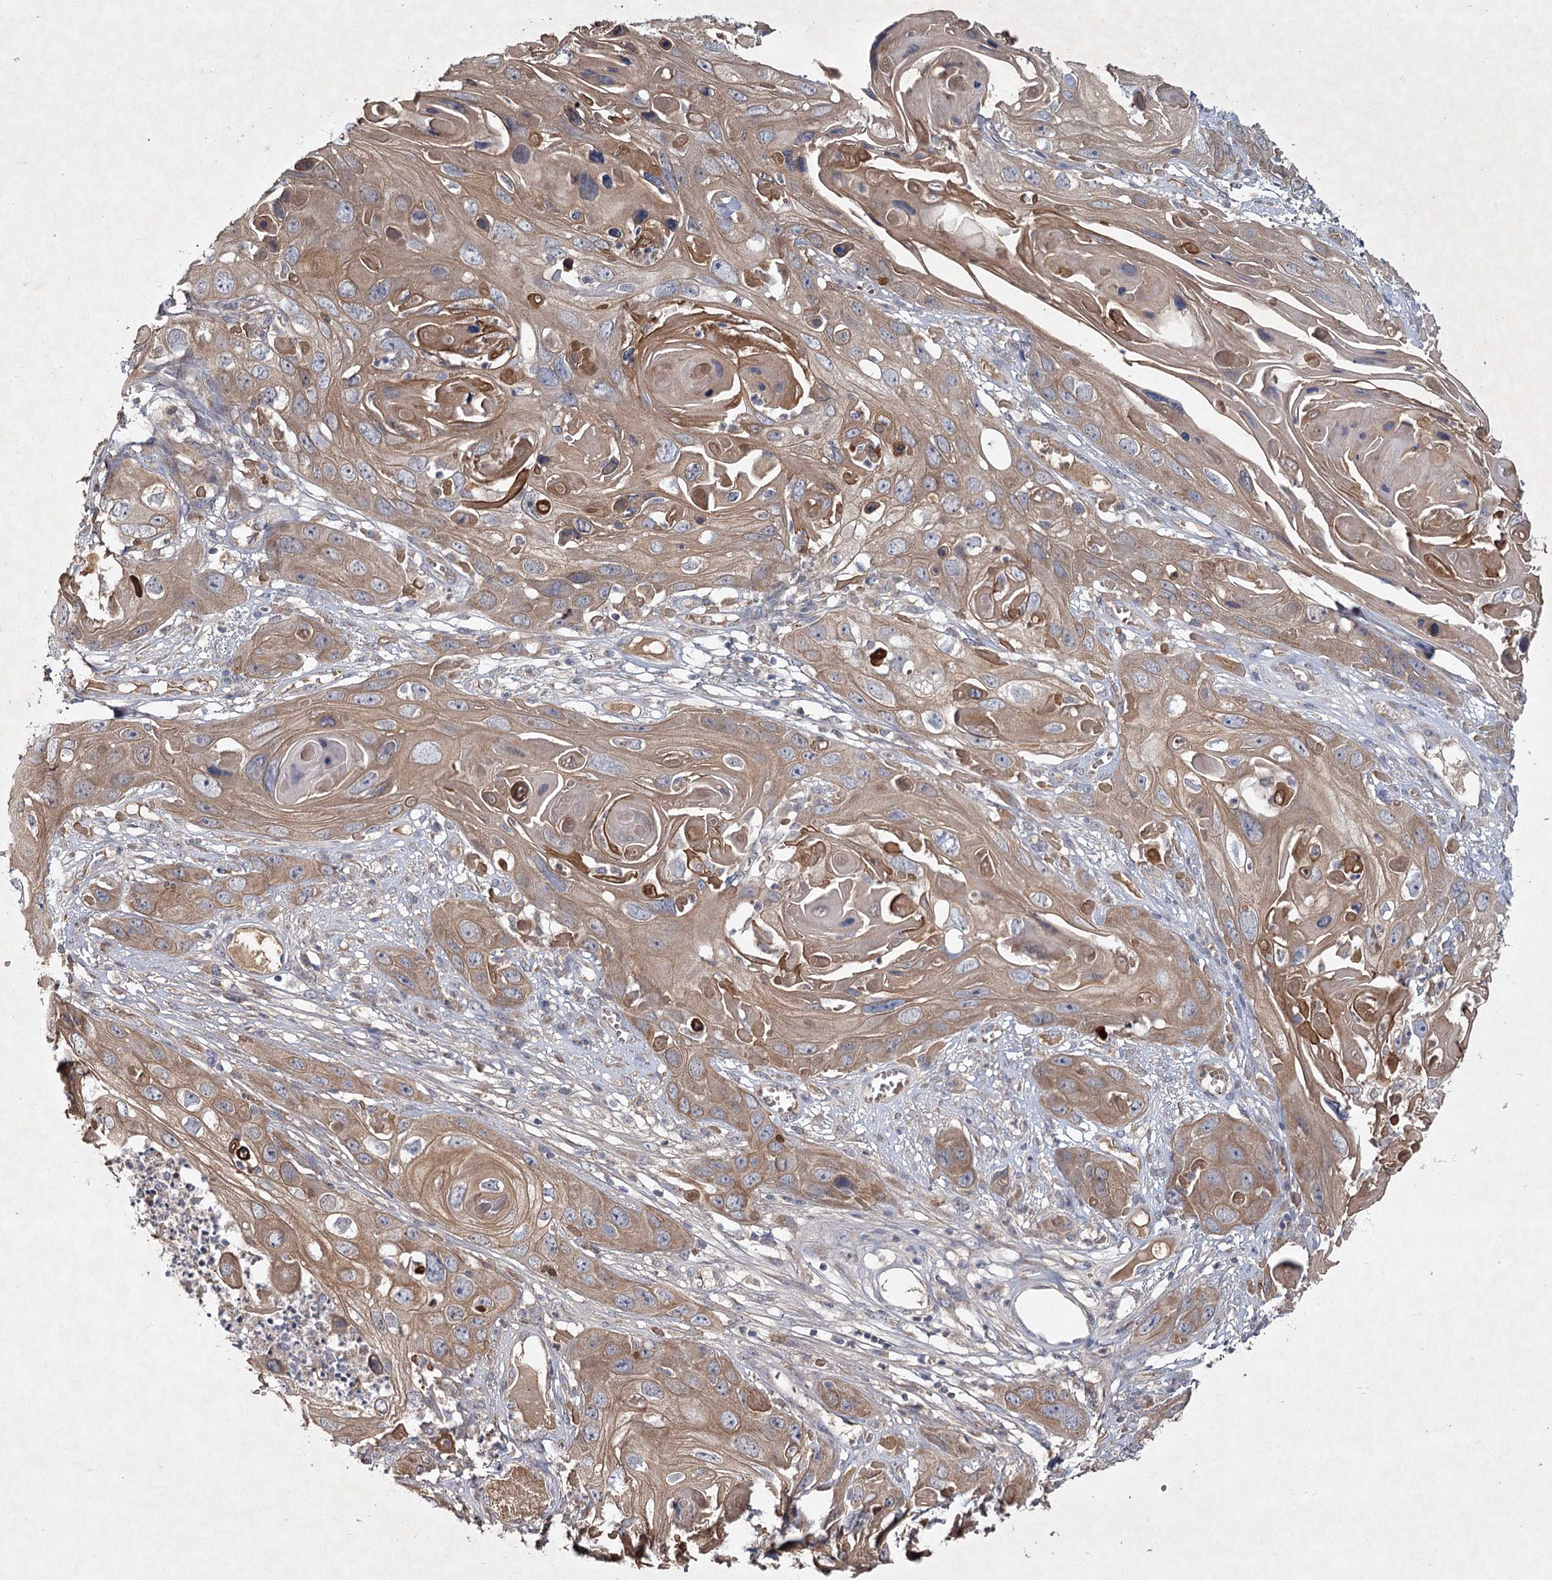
{"staining": {"intensity": "moderate", "quantity": ">75%", "location": "cytoplasmic/membranous"}, "tissue": "skin cancer", "cell_type": "Tumor cells", "image_type": "cancer", "snomed": [{"axis": "morphology", "description": "Squamous cell carcinoma, NOS"}, {"axis": "topography", "description": "Skin"}], "caption": "Tumor cells reveal moderate cytoplasmic/membranous staining in about >75% of cells in skin cancer.", "gene": "MFN1", "patient": {"sex": "male", "age": 55}}